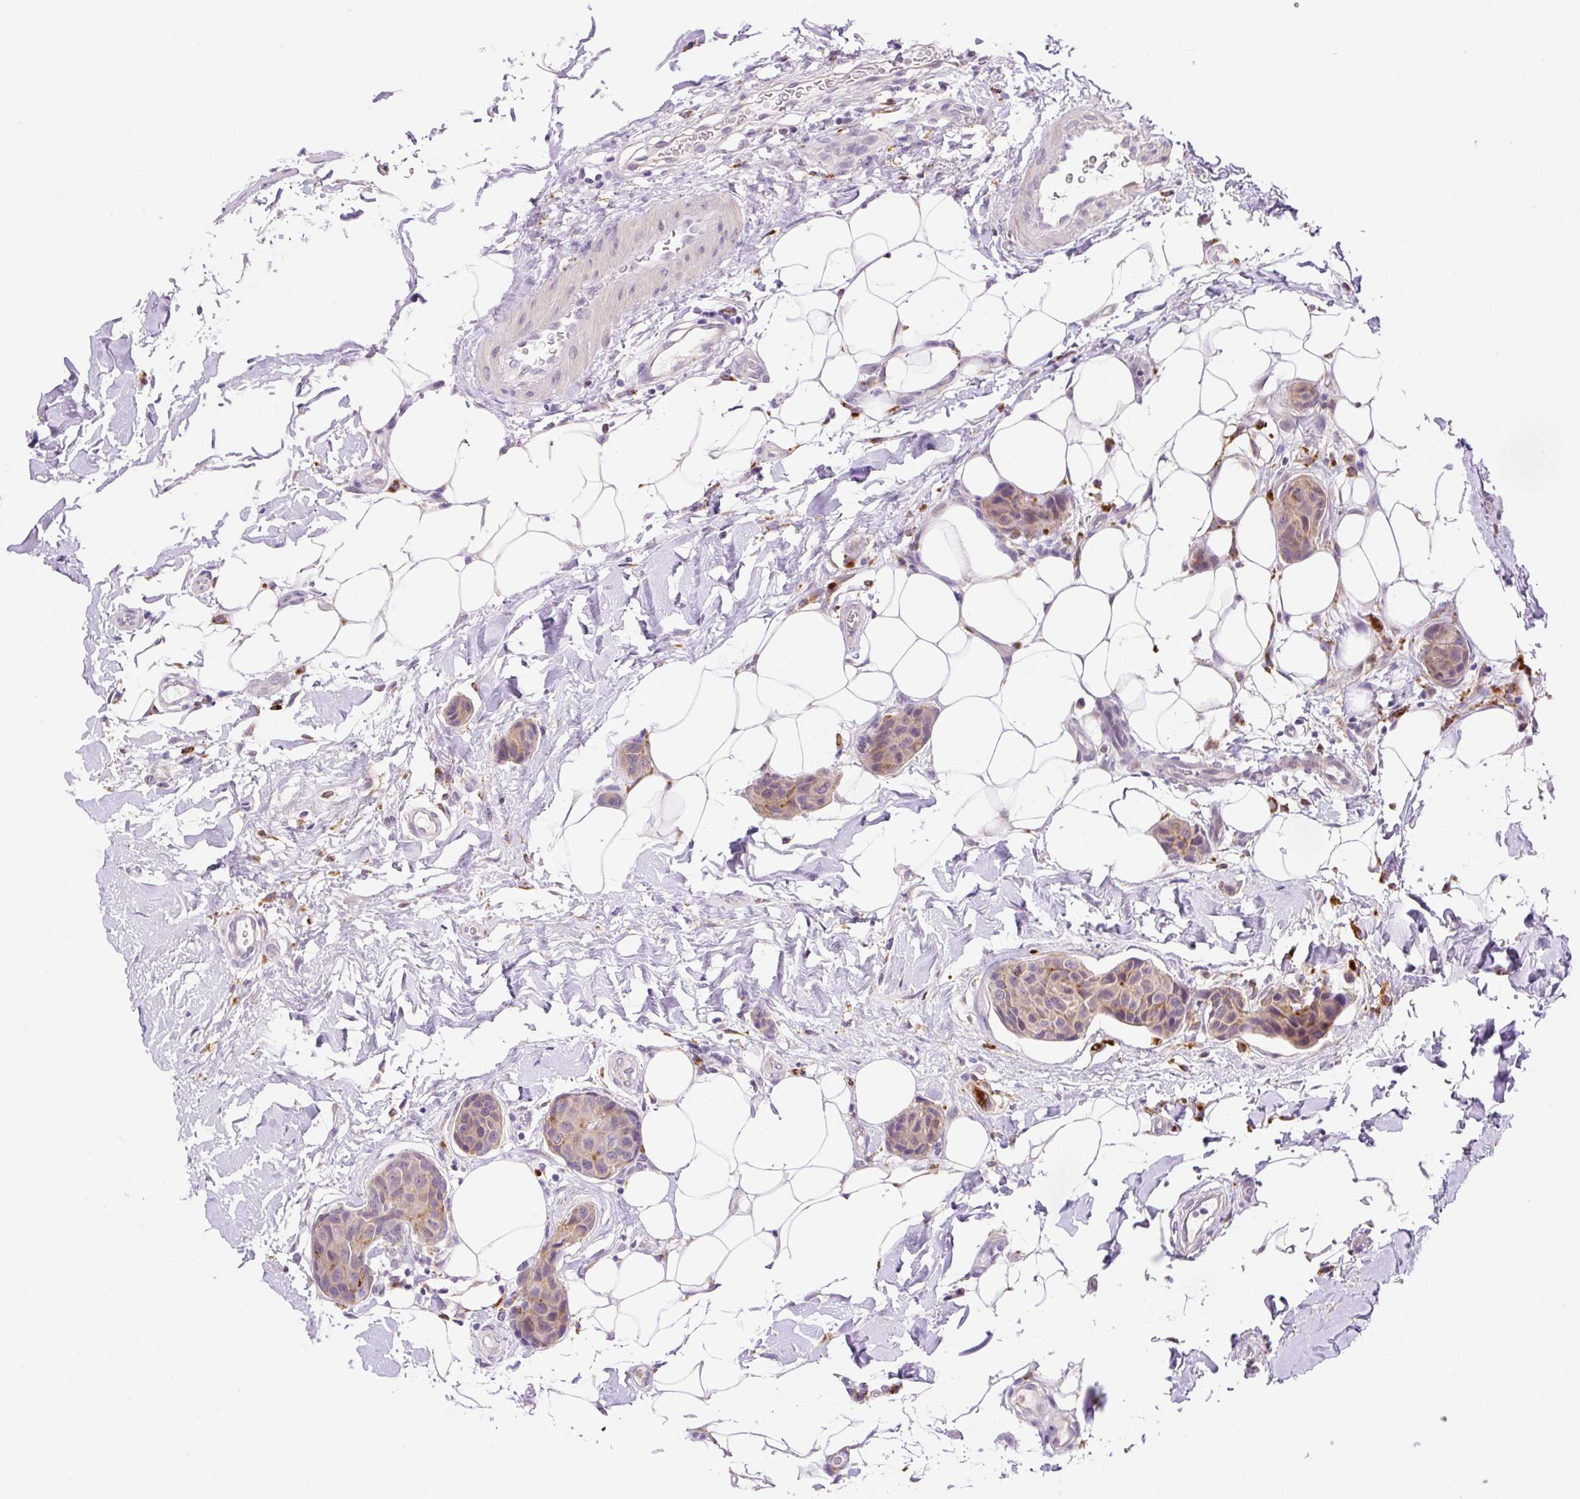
{"staining": {"intensity": "weak", "quantity": ">75%", "location": "cytoplasmic/membranous"}, "tissue": "breast cancer", "cell_type": "Tumor cells", "image_type": "cancer", "snomed": [{"axis": "morphology", "description": "Duct carcinoma"}, {"axis": "topography", "description": "Breast"}, {"axis": "topography", "description": "Lymph node"}], "caption": "Intraductal carcinoma (breast) stained with a brown dye demonstrates weak cytoplasmic/membranous positive expression in approximately >75% of tumor cells.", "gene": "CEBPZOS", "patient": {"sex": "female", "age": 80}}